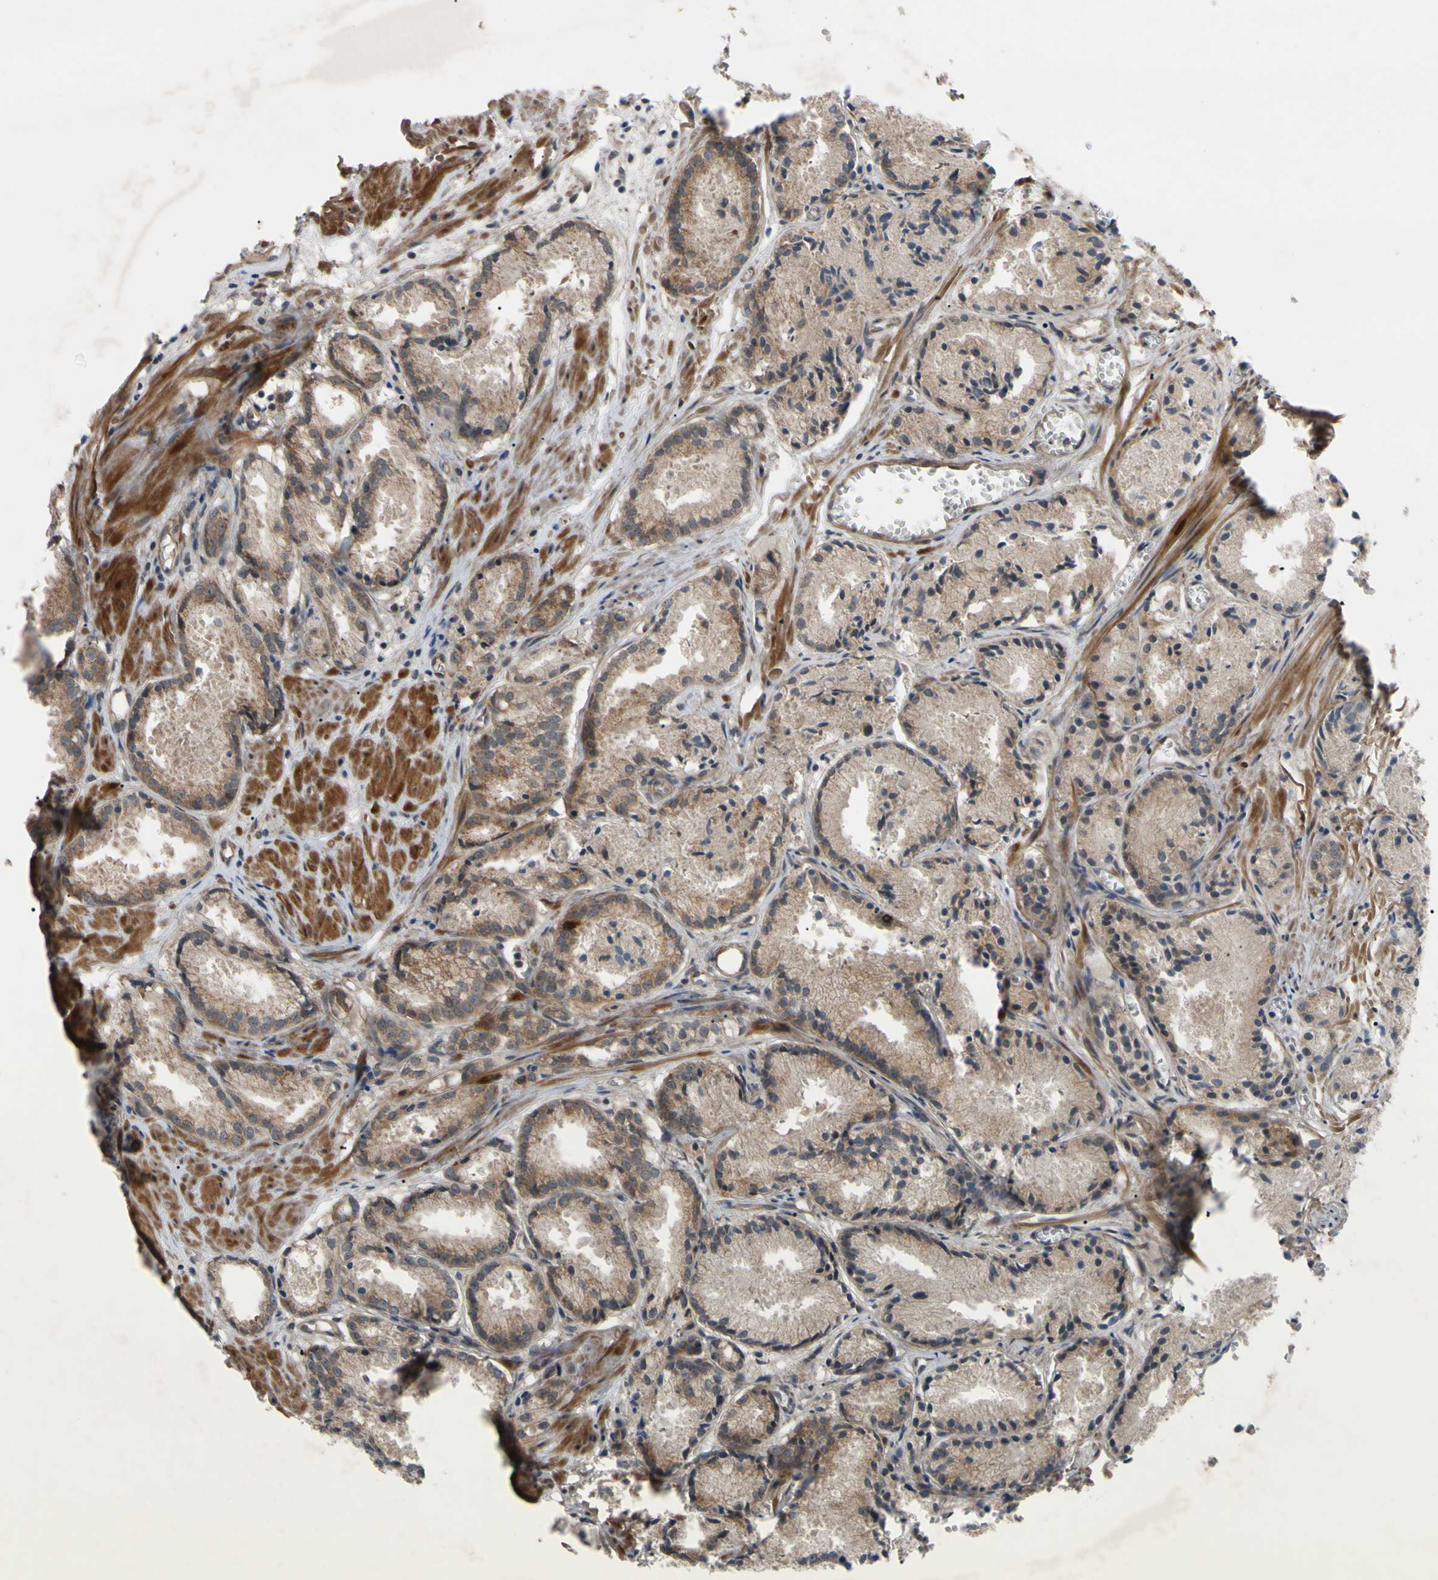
{"staining": {"intensity": "weak", "quantity": "25%-75%", "location": "cytoplasmic/membranous"}, "tissue": "prostate cancer", "cell_type": "Tumor cells", "image_type": "cancer", "snomed": [{"axis": "morphology", "description": "Adenocarcinoma, Low grade"}, {"axis": "topography", "description": "Prostate"}], "caption": "Approximately 25%-75% of tumor cells in prostate cancer (low-grade adenocarcinoma) demonstrate weak cytoplasmic/membranous protein positivity as visualized by brown immunohistochemical staining.", "gene": "SVIL", "patient": {"sex": "male", "age": 72}}